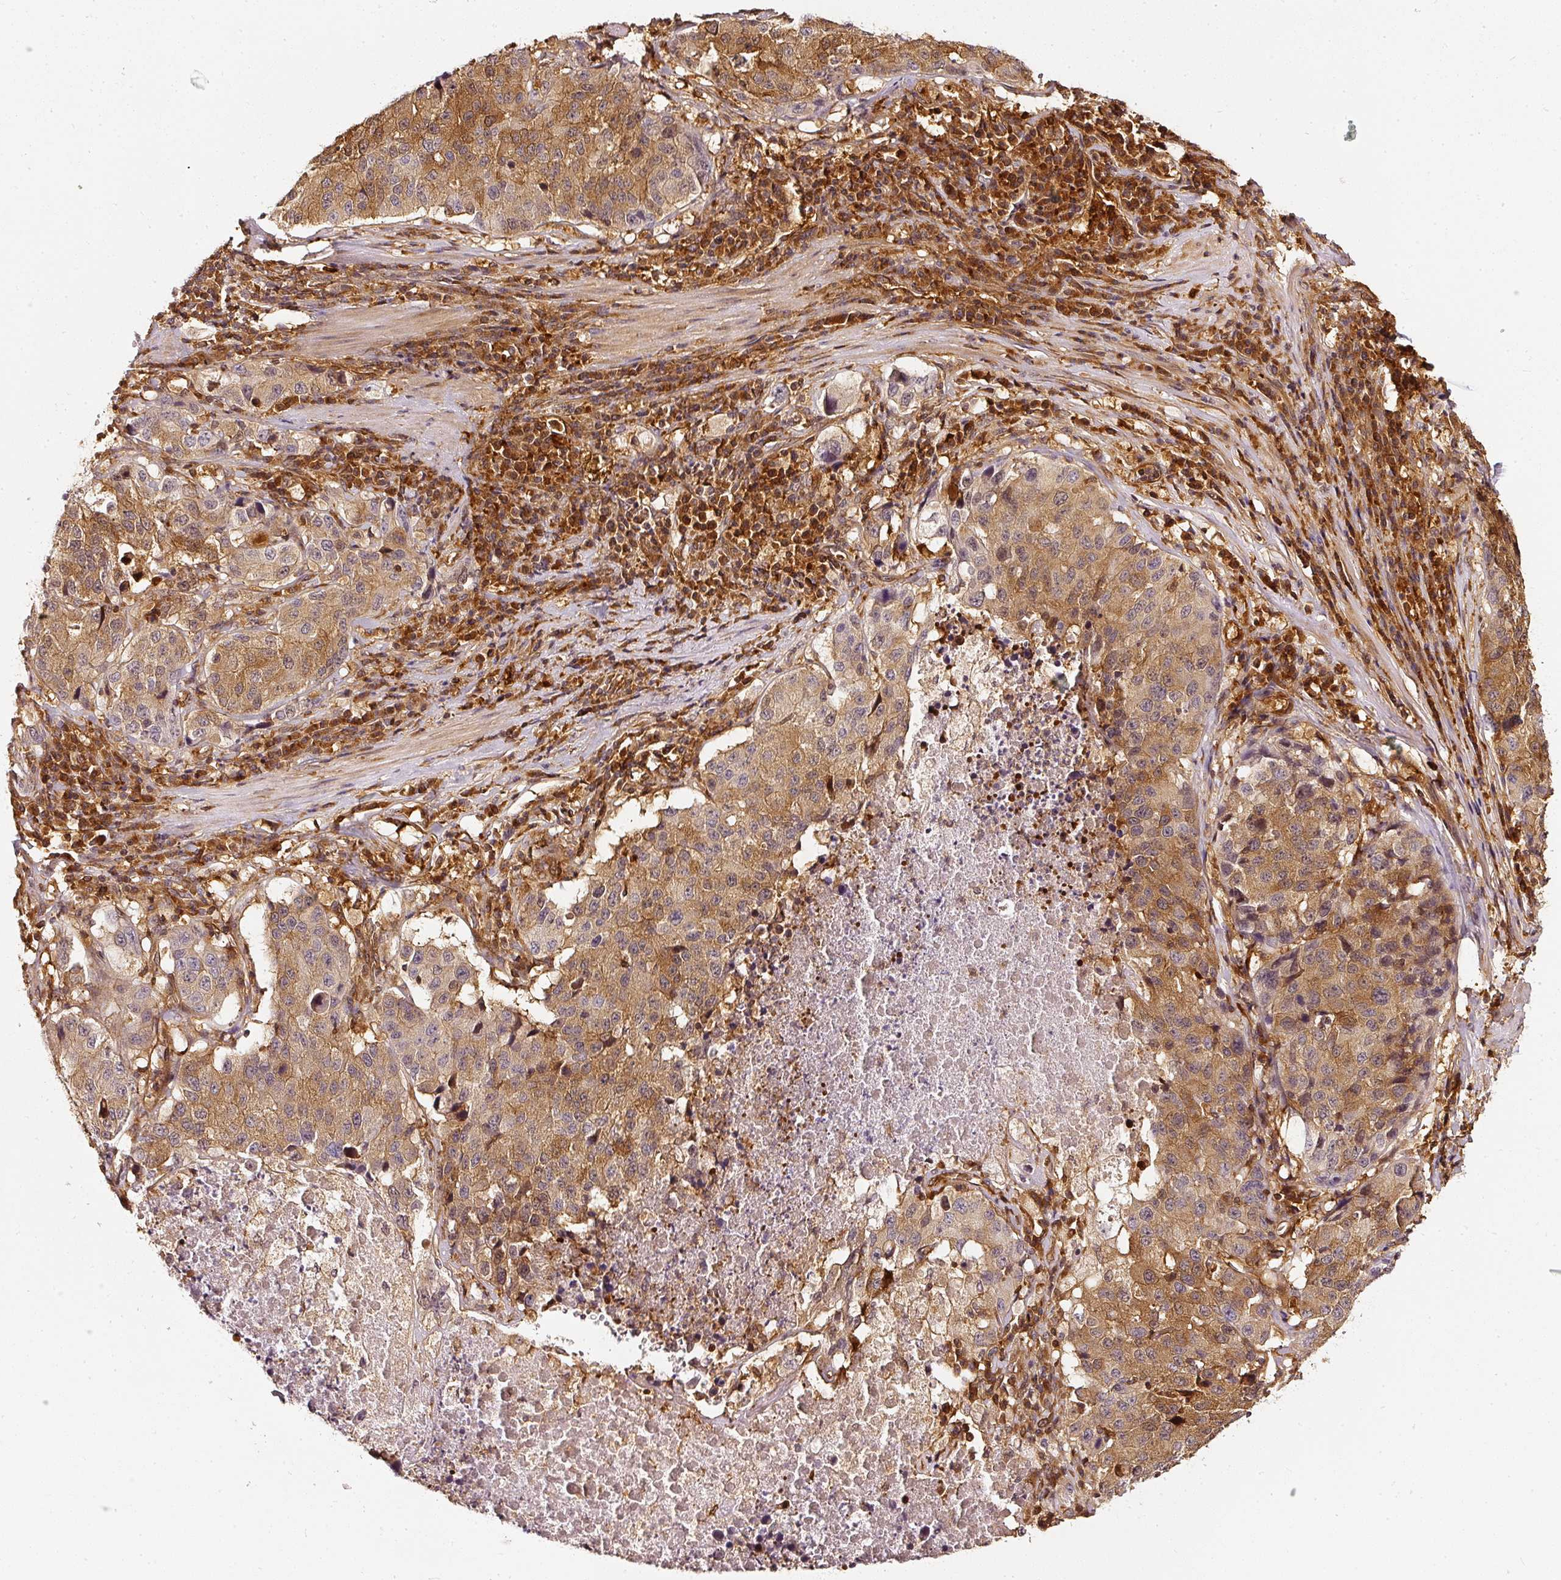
{"staining": {"intensity": "moderate", "quantity": ">75%", "location": "cytoplasmic/membranous,nuclear"}, "tissue": "stomach cancer", "cell_type": "Tumor cells", "image_type": "cancer", "snomed": [{"axis": "morphology", "description": "Adenocarcinoma, NOS"}, {"axis": "topography", "description": "Stomach"}], "caption": "The image exhibits a brown stain indicating the presence of a protein in the cytoplasmic/membranous and nuclear of tumor cells in adenocarcinoma (stomach). (Stains: DAB (3,3'-diaminobenzidine) in brown, nuclei in blue, Microscopy: brightfield microscopy at high magnification).", "gene": "ASMTL", "patient": {"sex": "male", "age": 71}}